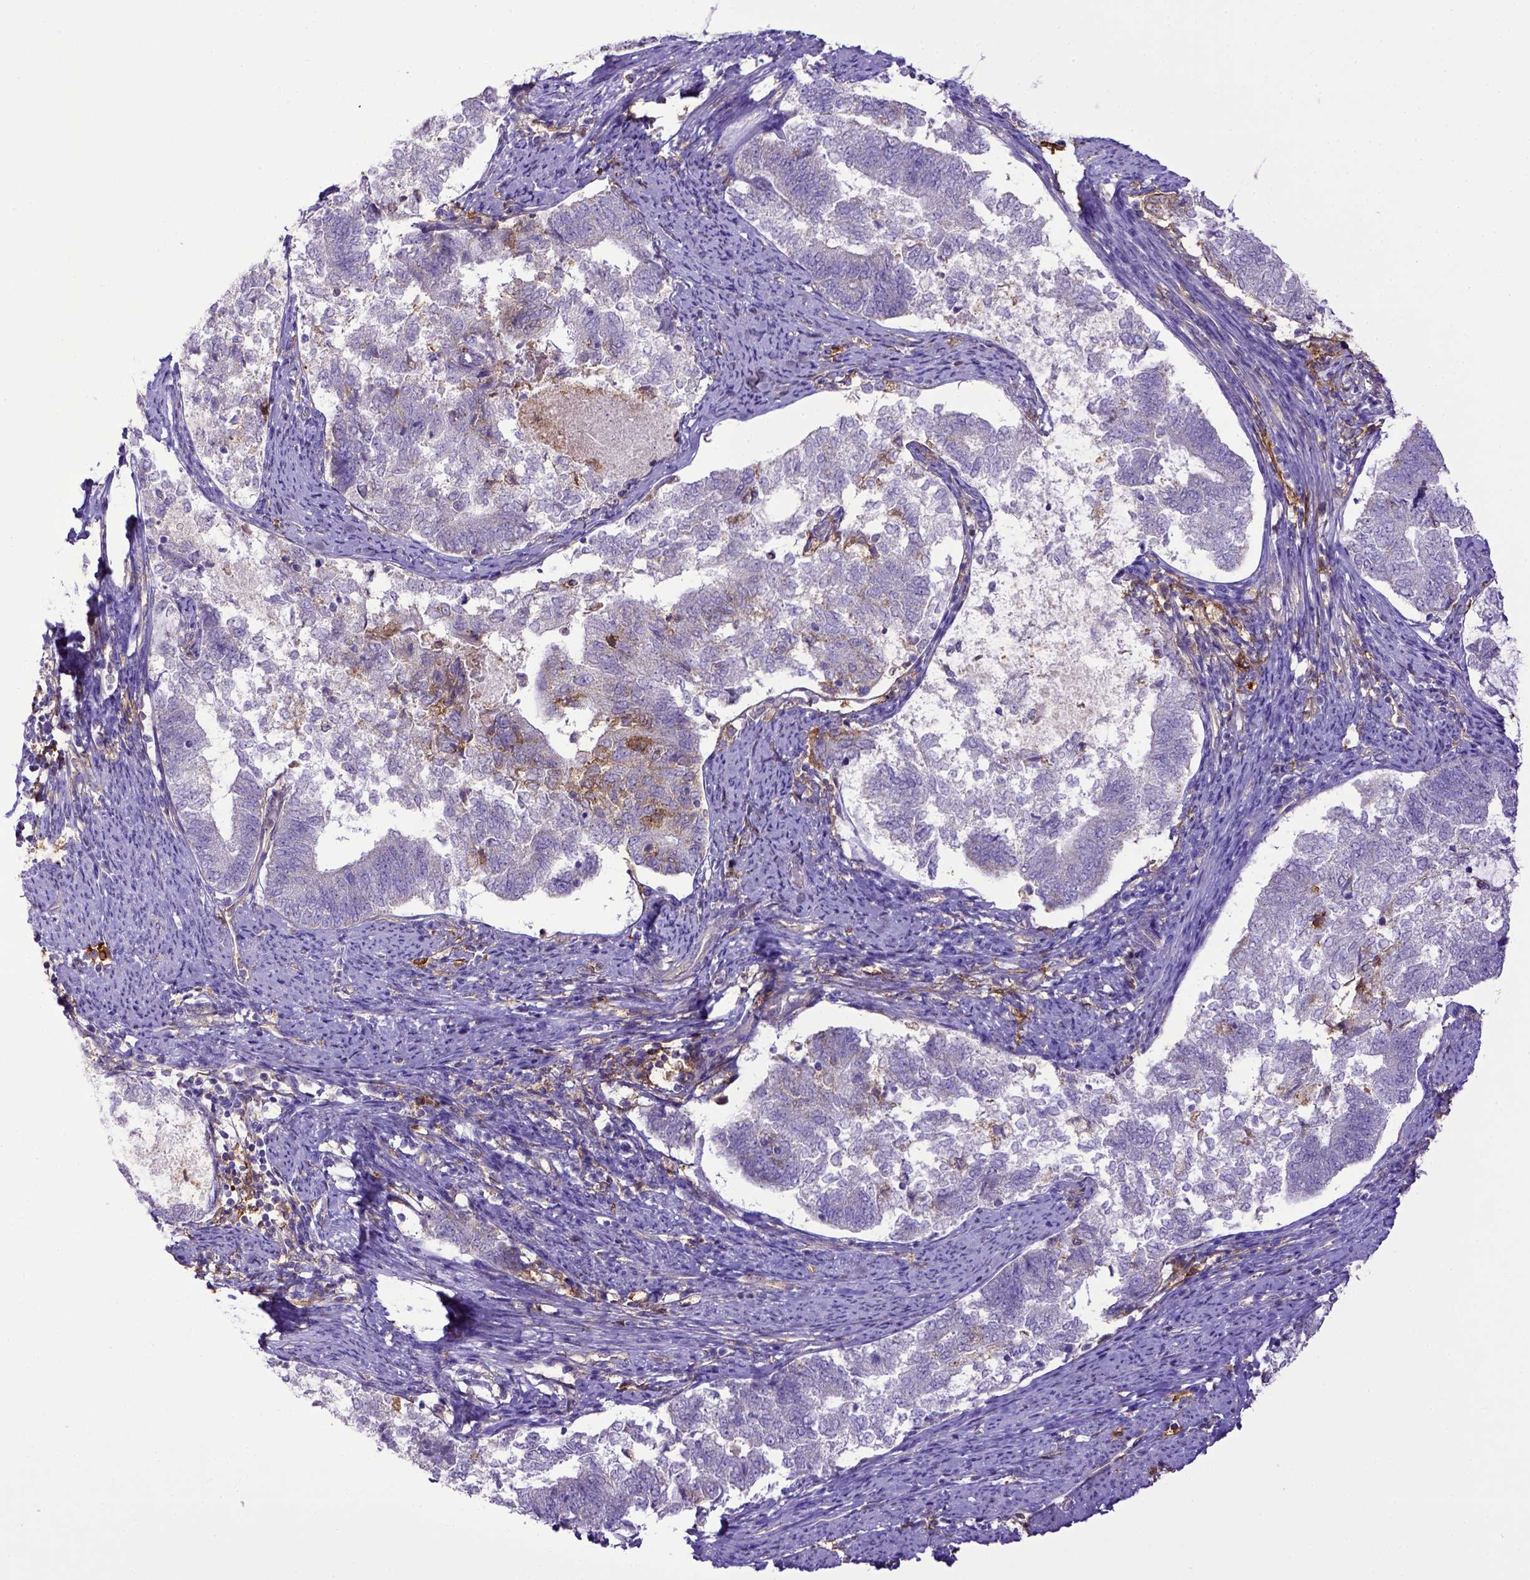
{"staining": {"intensity": "negative", "quantity": "none", "location": "none"}, "tissue": "endometrial cancer", "cell_type": "Tumor cells", "image_type": "cancer", "snomed": [{"axis": "morphology", "description": "Adenocarcinoma, NOS"}, {"axis": "topography", "description": "Endometrium"}], "caption": "There is no significant positivity in tumor cells of endometrial adenocarcinoma.", "gene": "CD40", "patient": {"sex": "female", "age": 65}}